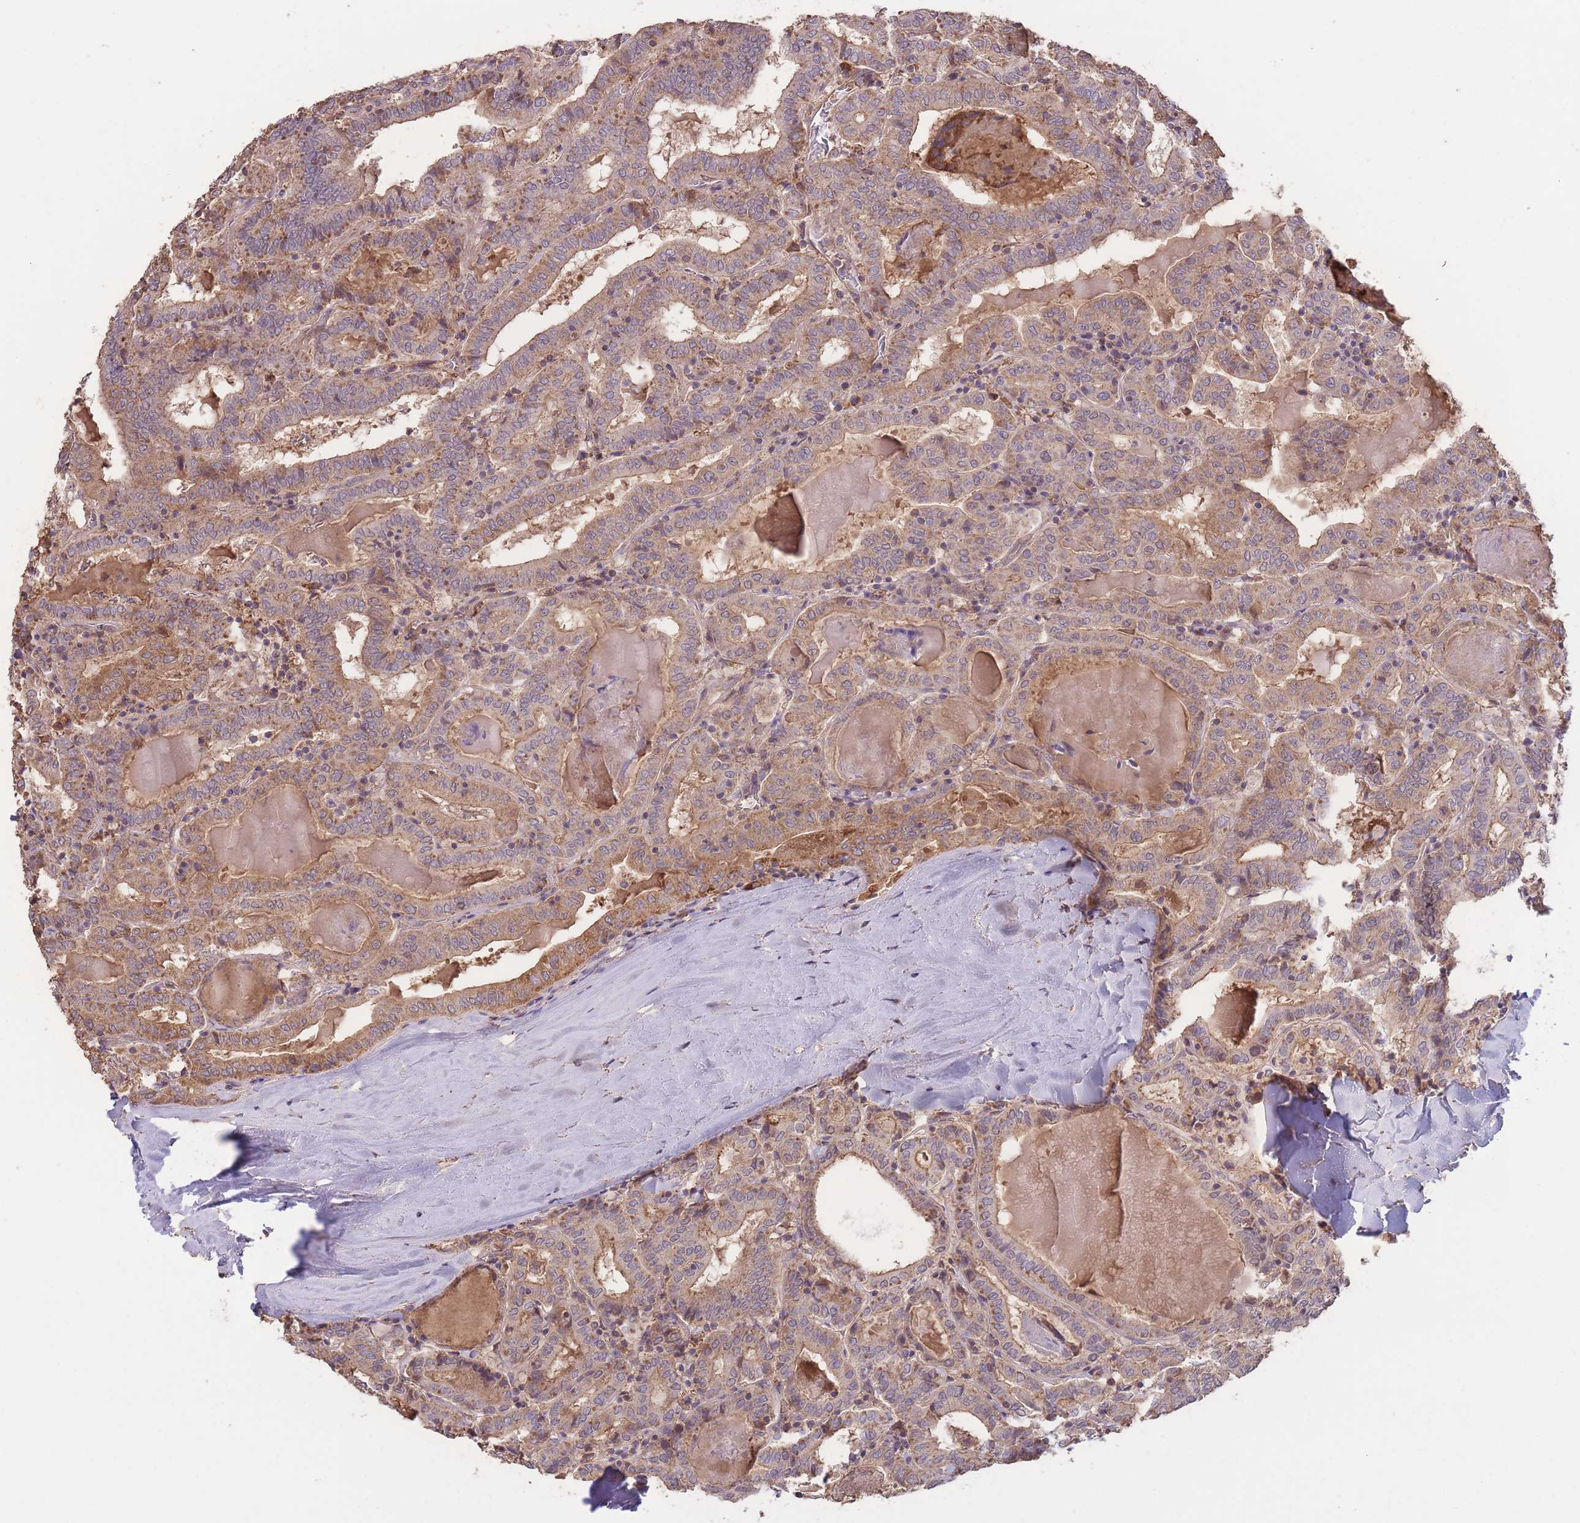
{"staining": {"intensity": "moderate", "quantity": ">75%", "location": "cytoplasmic/membranous"}, "tissue": "thyroid cancer", "cell_type": "Tumor cells", "image_type": "cancer", "snomed": [{"axis": "morphology", "description": "Papillary adenocarcinoma, NOS"}, {"axis": "topography", "description": "Thyroid gland"}], "caption": "Human papillary adenocarcinoma (thyroid) stained with a protein marker reveals moderate staining in tumor cells.", "gene": "EEF1AKMT1", "patient": {"sex": "female", "age": 72}}